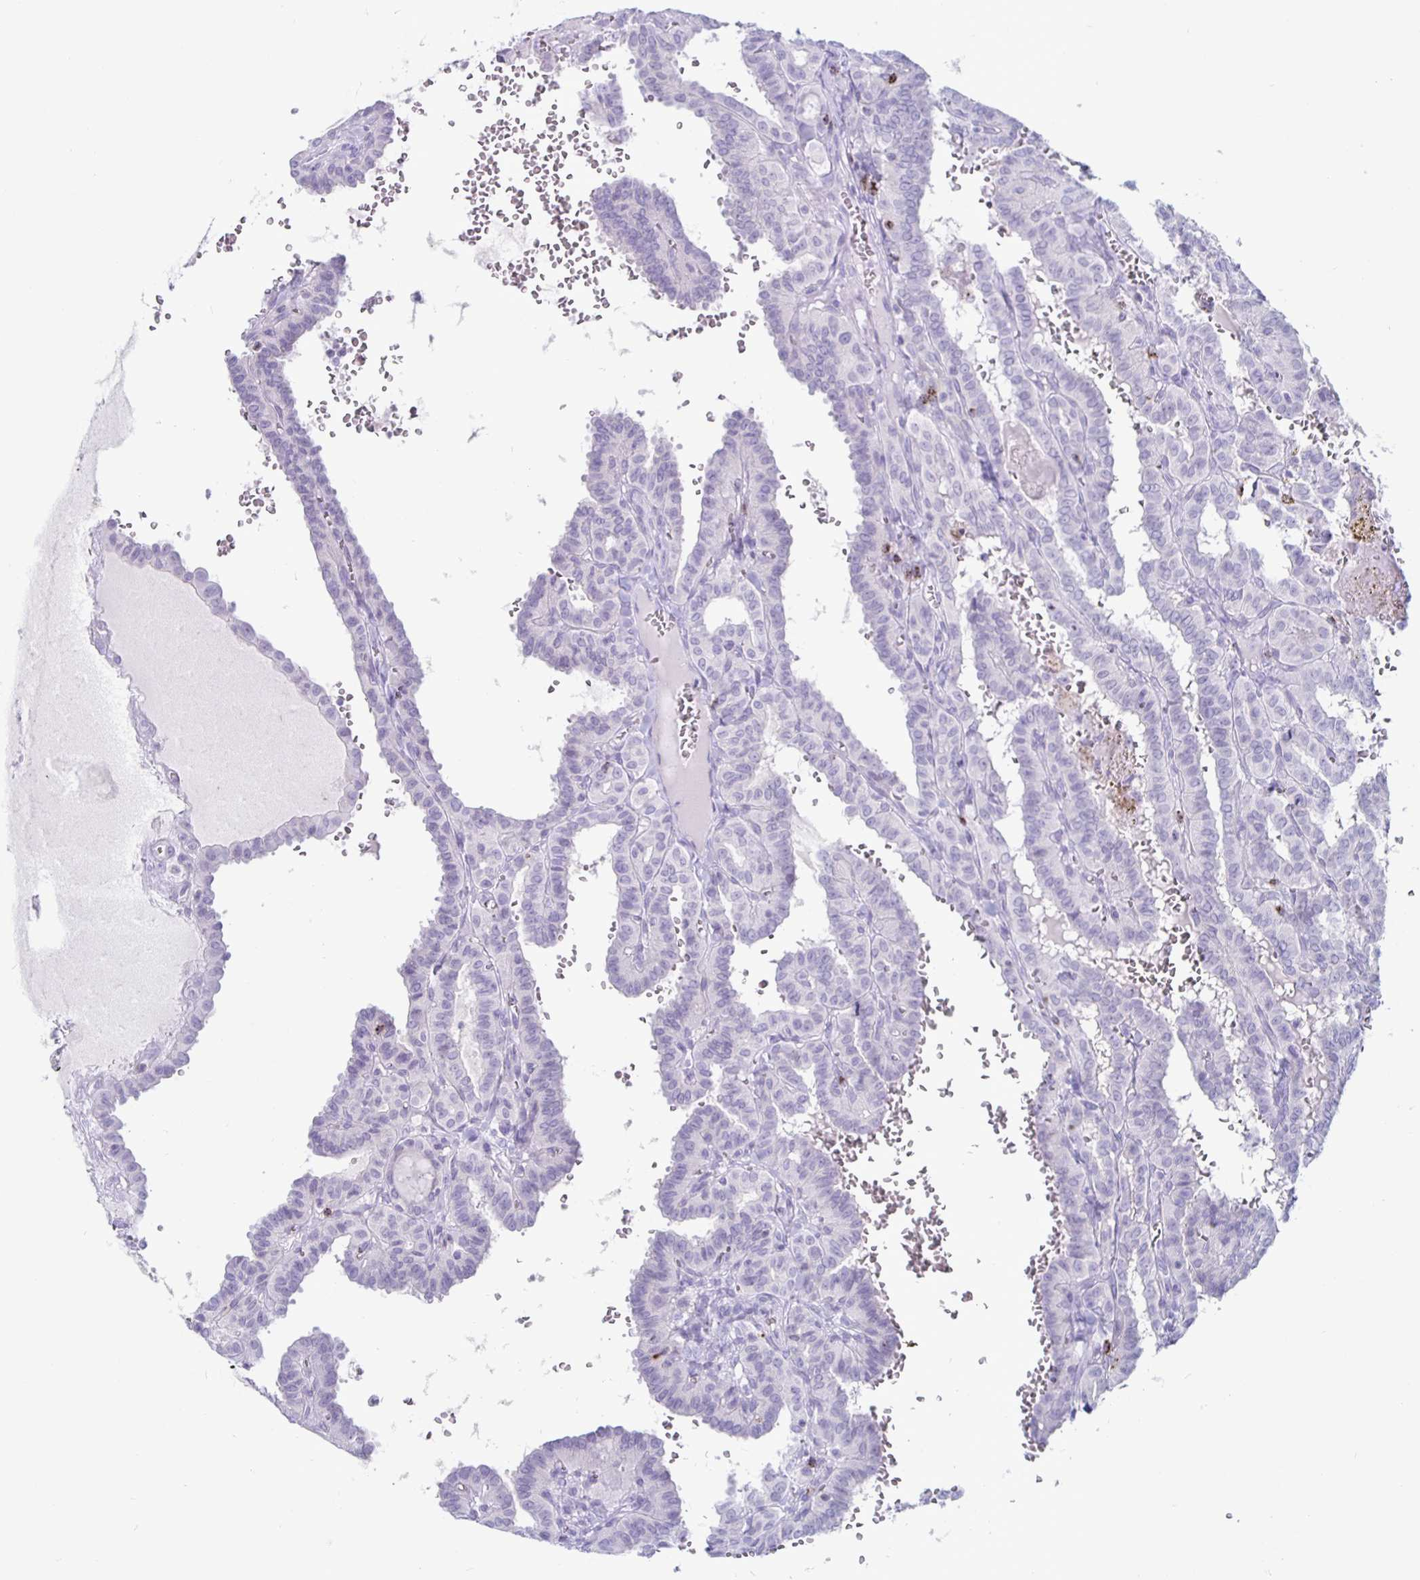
{"staining": {"intensity": "negative", "quantity": "none", "location": "none"}, "tissue": "thyroid cancer", "cell_type": "Tumor cells", "image_type": "cancer", "snomed": [{"axis": "morphology", "description": "Papillary adenocarcinoma, NOS"}, {"axis": "topography", "description": "Thyroid gland"}], "caption": "Immunohistochemistry (IHC) image of human thyroid papillary adenocarcinoma stained for a protein (brown), which reveals no positivity in tumor cells.", "gene": "GZMK", "patient": {"sex": "female", "age": 21}}